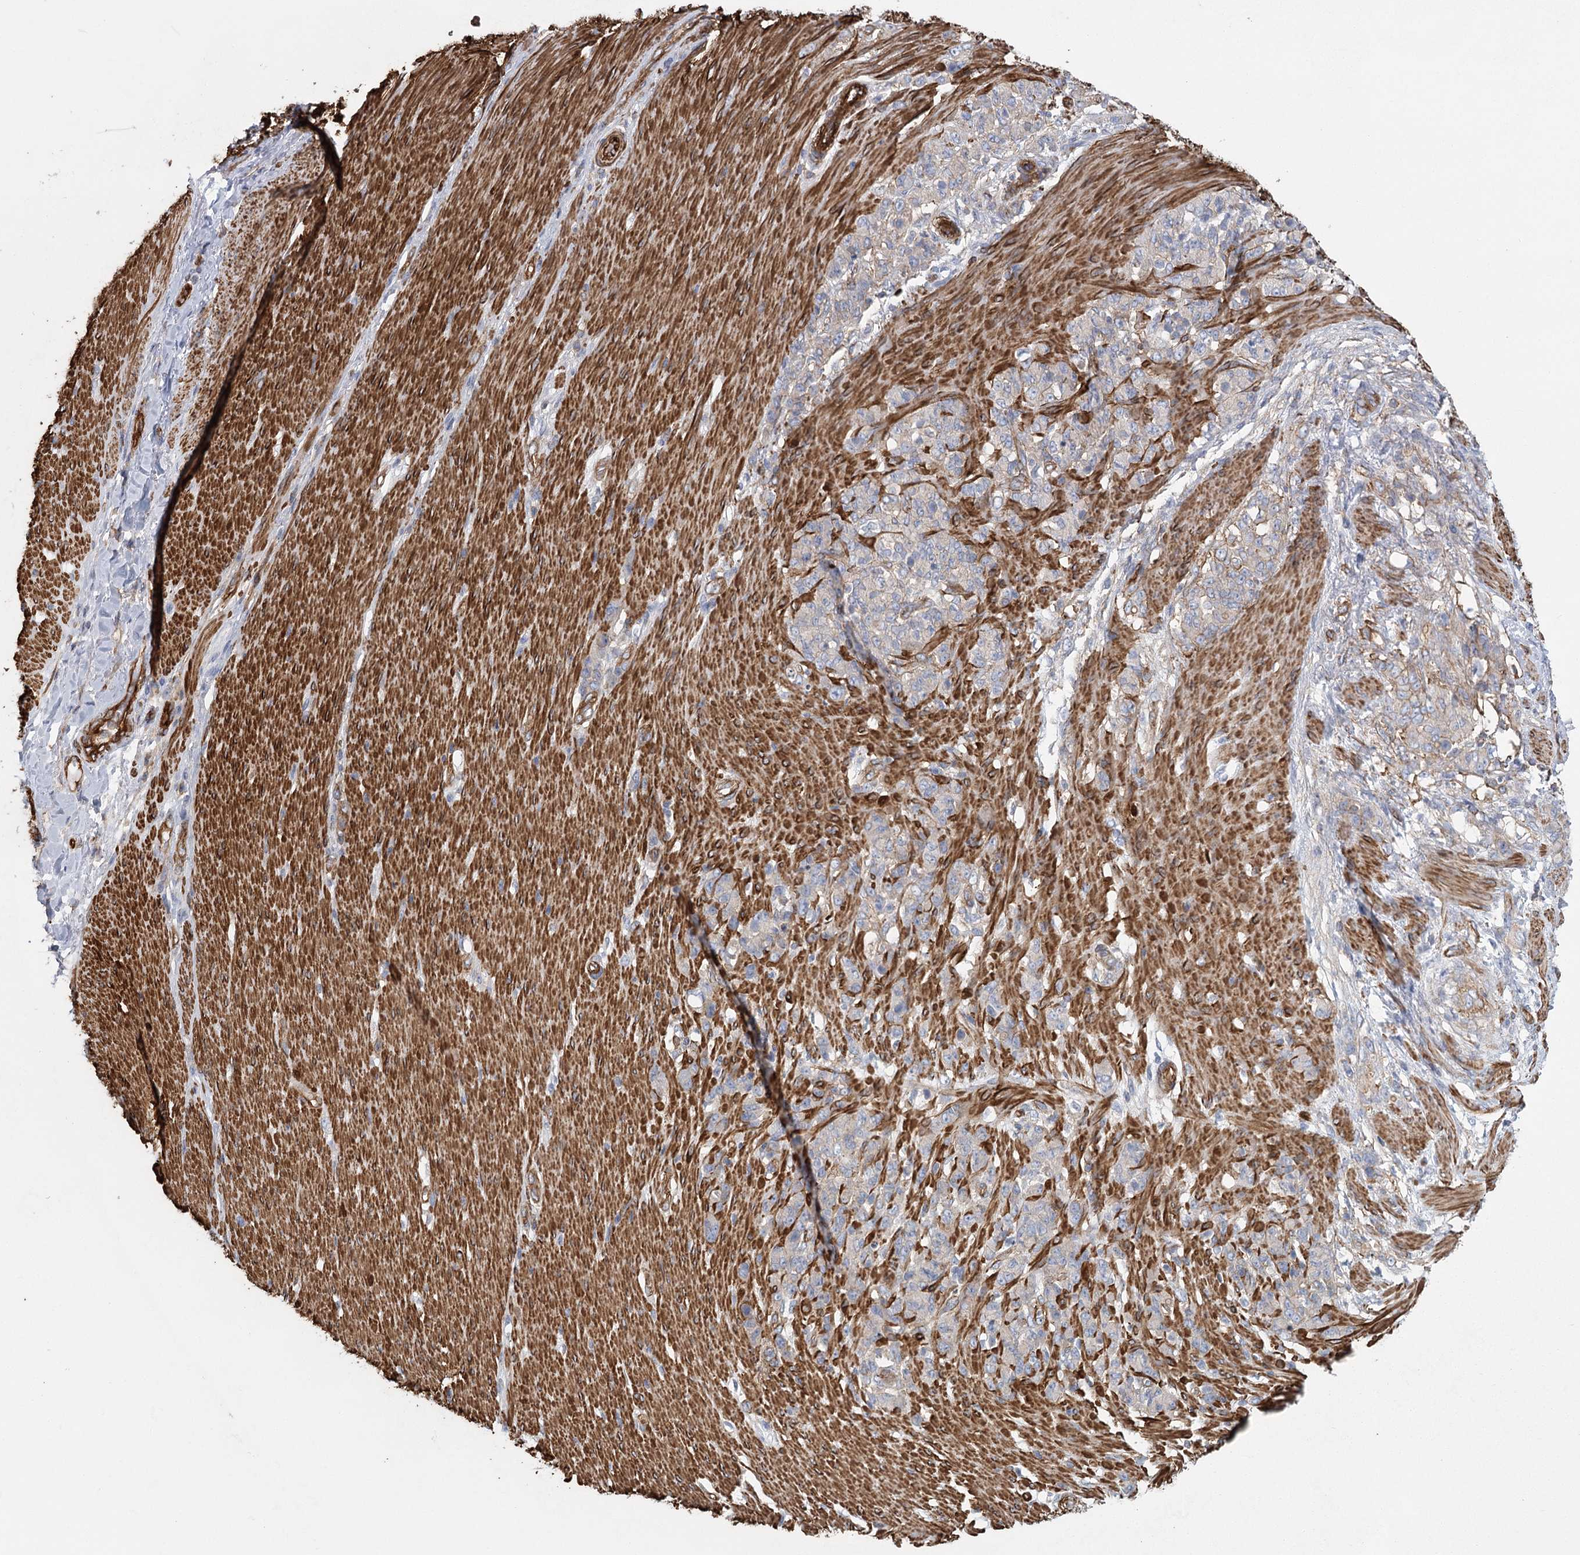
{"staining": {"intensity": "negative", "quantity": "none", "location": "none"}, "tissue": "stomach cancer", "cell_type": "Tumor cells", "image_type": "cancer", "snomed": [{"axis": "morphology", "description": "Adenocarcinoma, NOS"}, {"axis": "topography", "description": "Stomach"}], "caption": "DAB (3,3'-diaminobenzidine) immunohistochemical staining of stomach cancer exhibits no significant expression in tumor cells.", "gene": "IFT46", "patient": {"sex": "female", "age": 79}}